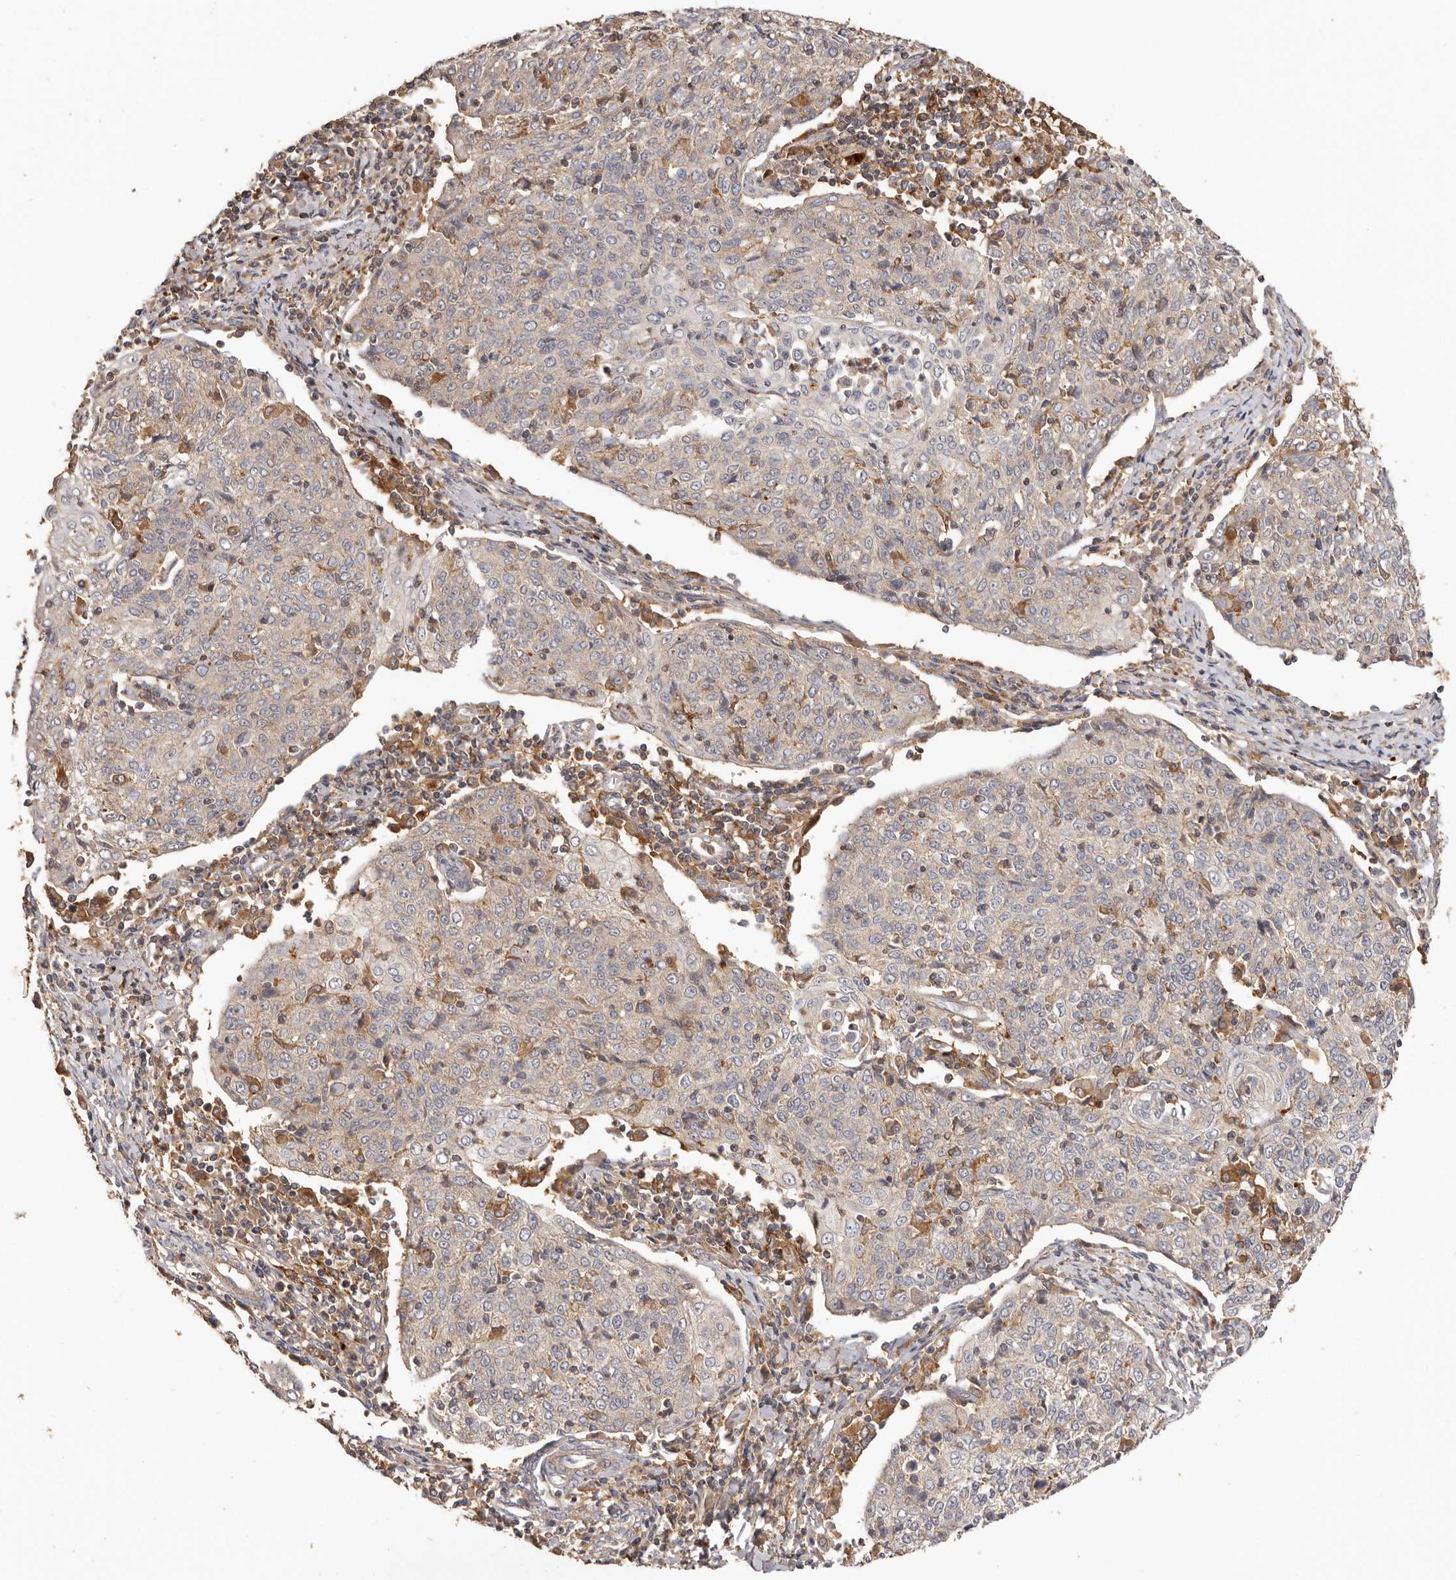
{"staining": {"intensity": "negative", "quantity": "none", "location": "none"}, "tissue": "cervical cancer", "cell_type": "Tumor cells", "image_type": "cancer", "snomed": [{"axis": "morphology", "description": "Squamous cell carcinoma, NOS"}, {"axis": "topography", "description": "Cervix"}], "caption": "Immunohistochemical staining of cervical cancer (squamous cell carcinoma) displays no significant expression in tumor cells.", "gene": "RWDD1", "patient": {"sex": "female", "age": 48}}